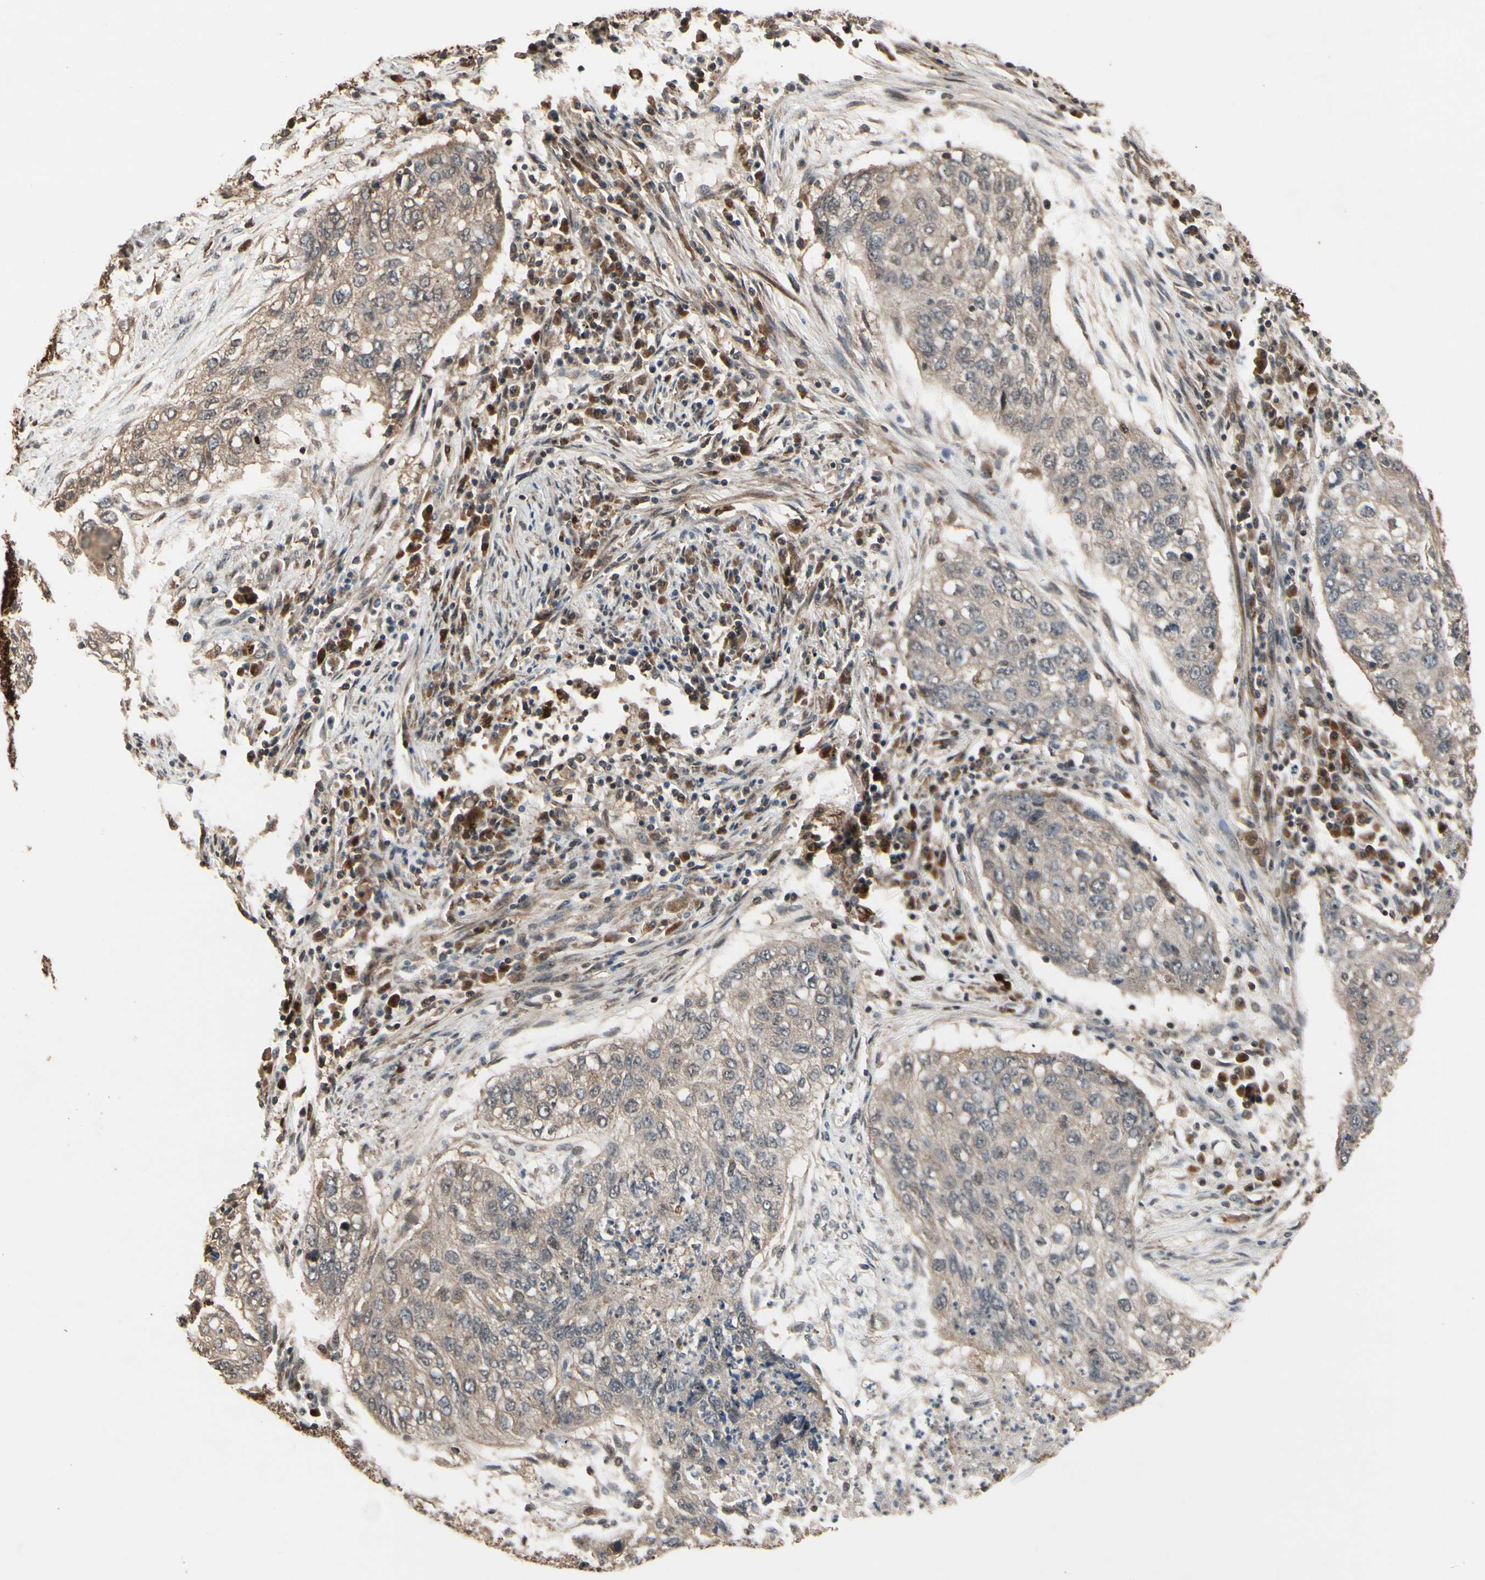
{"staining": {"intensity": "weak", "quantity": ">75%", "location": "cytoplasmic/membranous"}, "tissue": "lung cancer", "cell_type": "Tumor cells", "image_type": "cancer", "snomed": [{"axis": "morphology", "description": "Squamous cell carcinoma, NOS"}, {"axis": "topography", "description": "Lung"}], "caption": "Tumor cells display low levels of weak cytoplasmic/membranous expression in about >75% of cells in human squamous cell carcinoma (lung).", "gene": "CSF1R", "patient": {"sex": "female", "age": 63}}